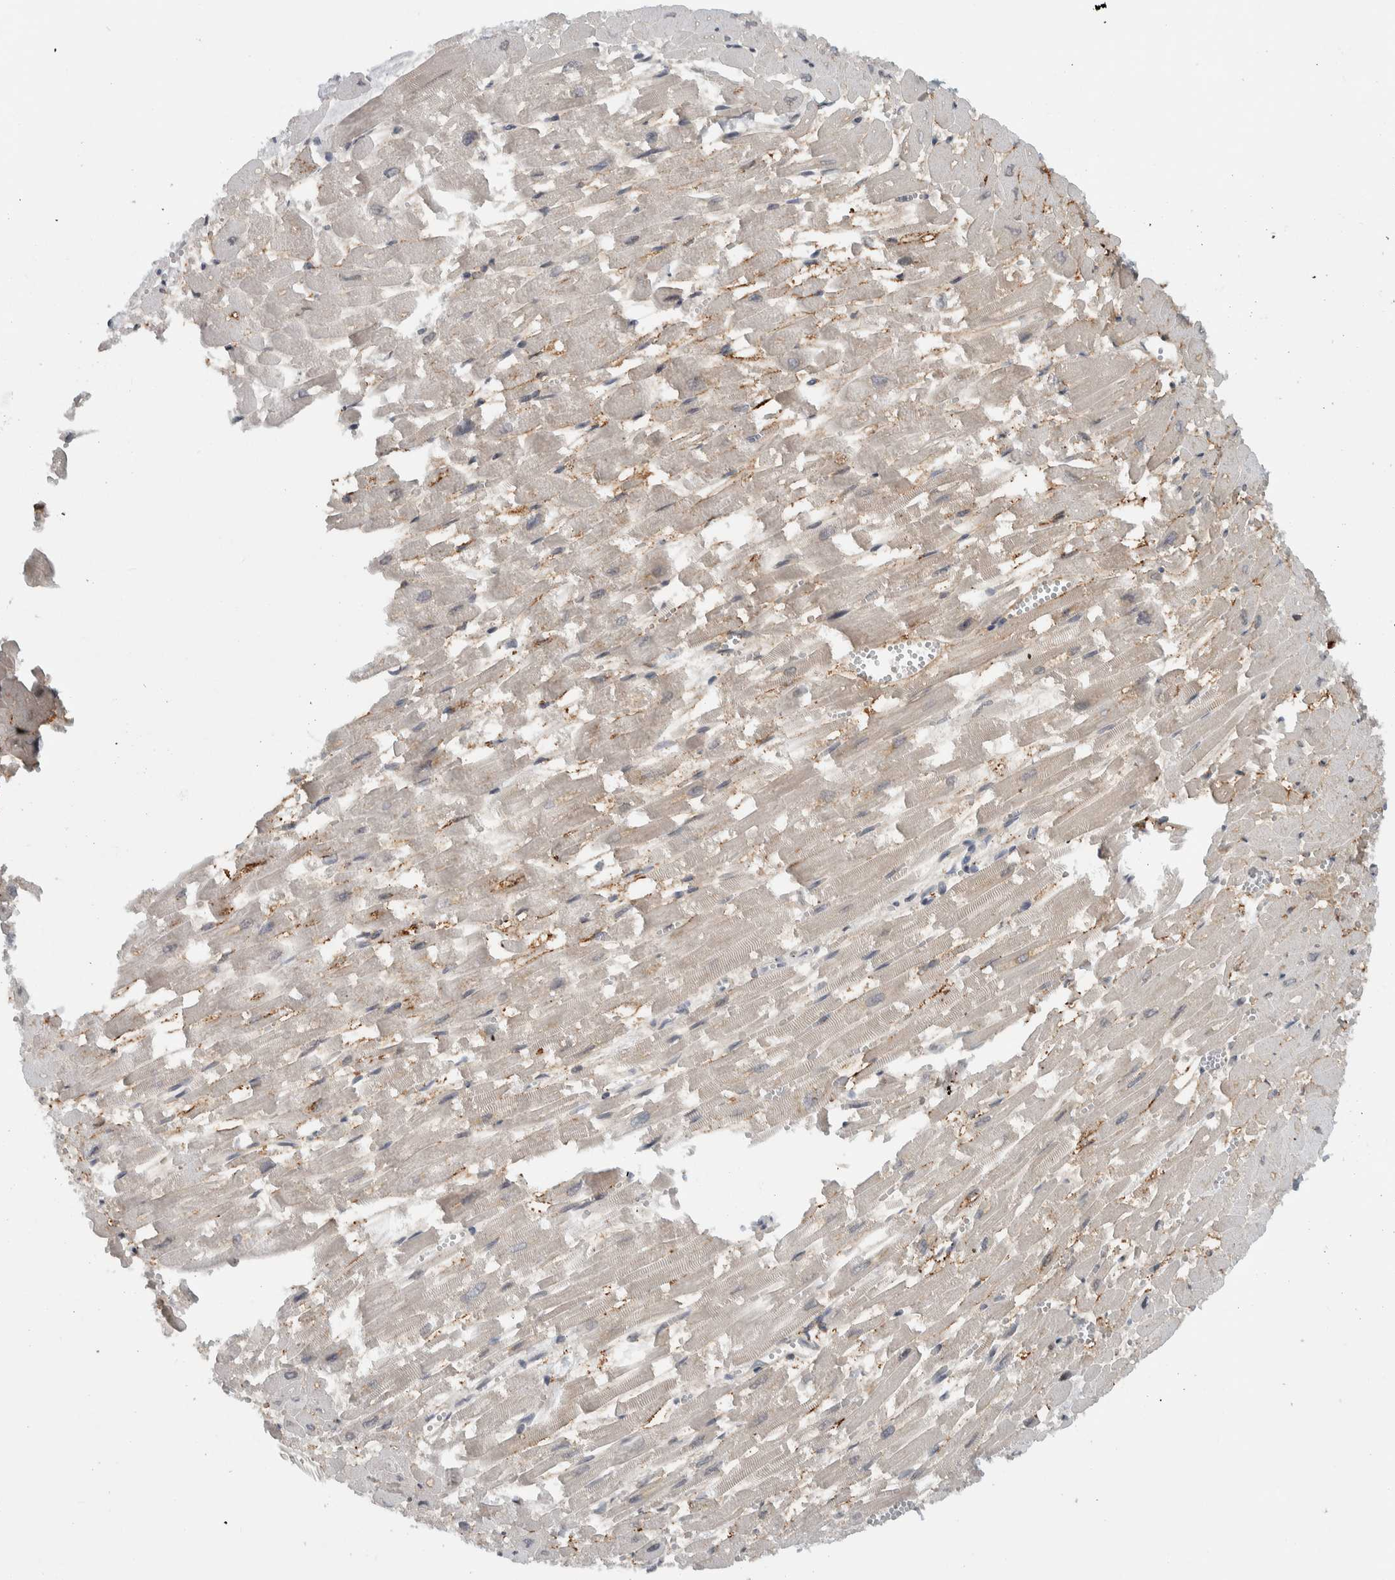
{"staining": {"intensity": "weak", "quantity": "25%-75%", "location": "cytoplasmic/membranous"}, "tissue": "heart muscle", "cell_type": "Cardiomyocytes", "image_type": "normal", "snomed": [{"axis": "morphology", "description": "Normal tissue, NOS"}, {"axis": "topography", "description": "Heart"}], "caption": "An IHC photomicrograph of normal tissue is shown. Protein staining in brown highlights weak cytoplasmic/membranous positivity in heart muscle within cardiomyocytes. (DAB IHC with brightfield microscopy, high magnification).", "gene": "CCDC43", "patient": {"sex": "male", "age": 54}}